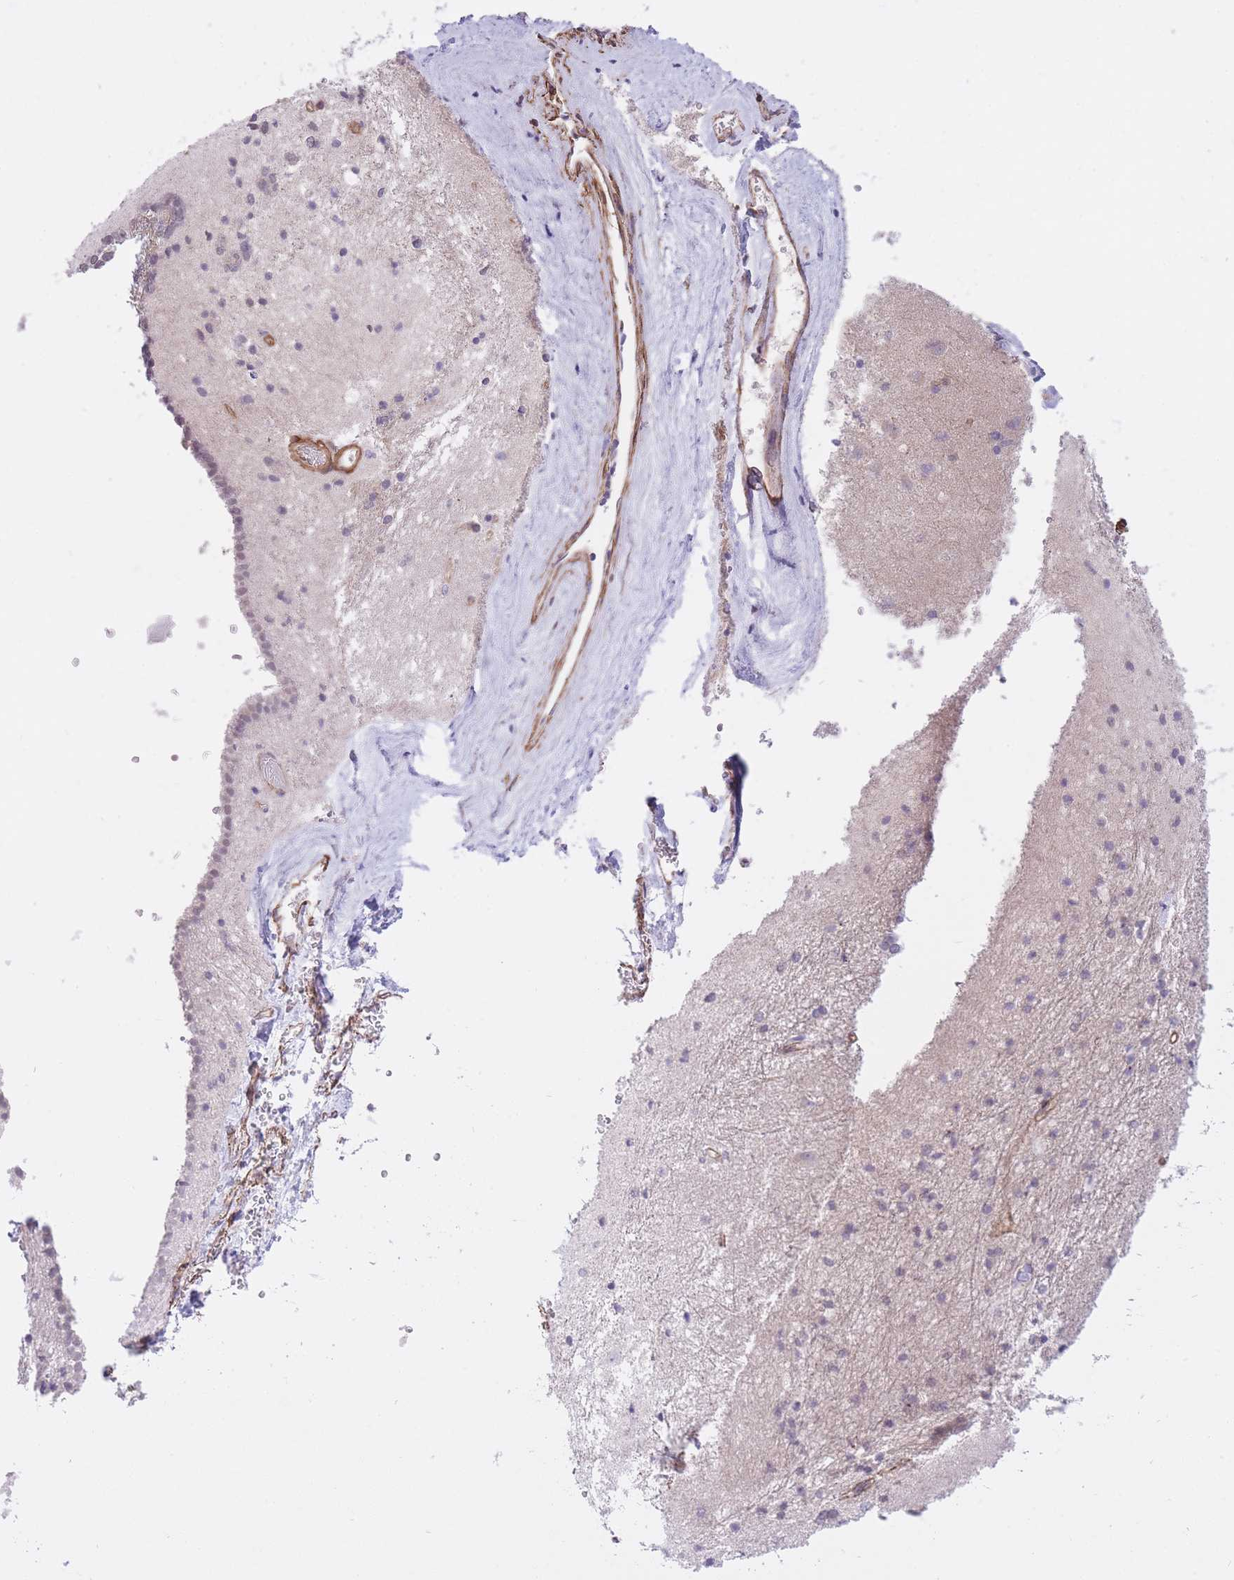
{"staining": {"intensity": "weak", "quantity": "<25%", "location": "nuclear"}, "tissue": "caudate", "cell_type": "Glial cells", "image_type": "normal", "snomed": [{"axis": "morphology", "description": "Normal tissue, NOS"}, {"axis": "topography", "description": "Lateral ventricle wall"}], "caption": "Glial cells are negative for protein expression in unremarkable human caudate. (Stains: DAB IHC with hematoxylin counter stain, Microscopy: brightfield microscopy at high magnification).", "gene": "QTRT1", "patient": {"sex": "male", "age": 37}}